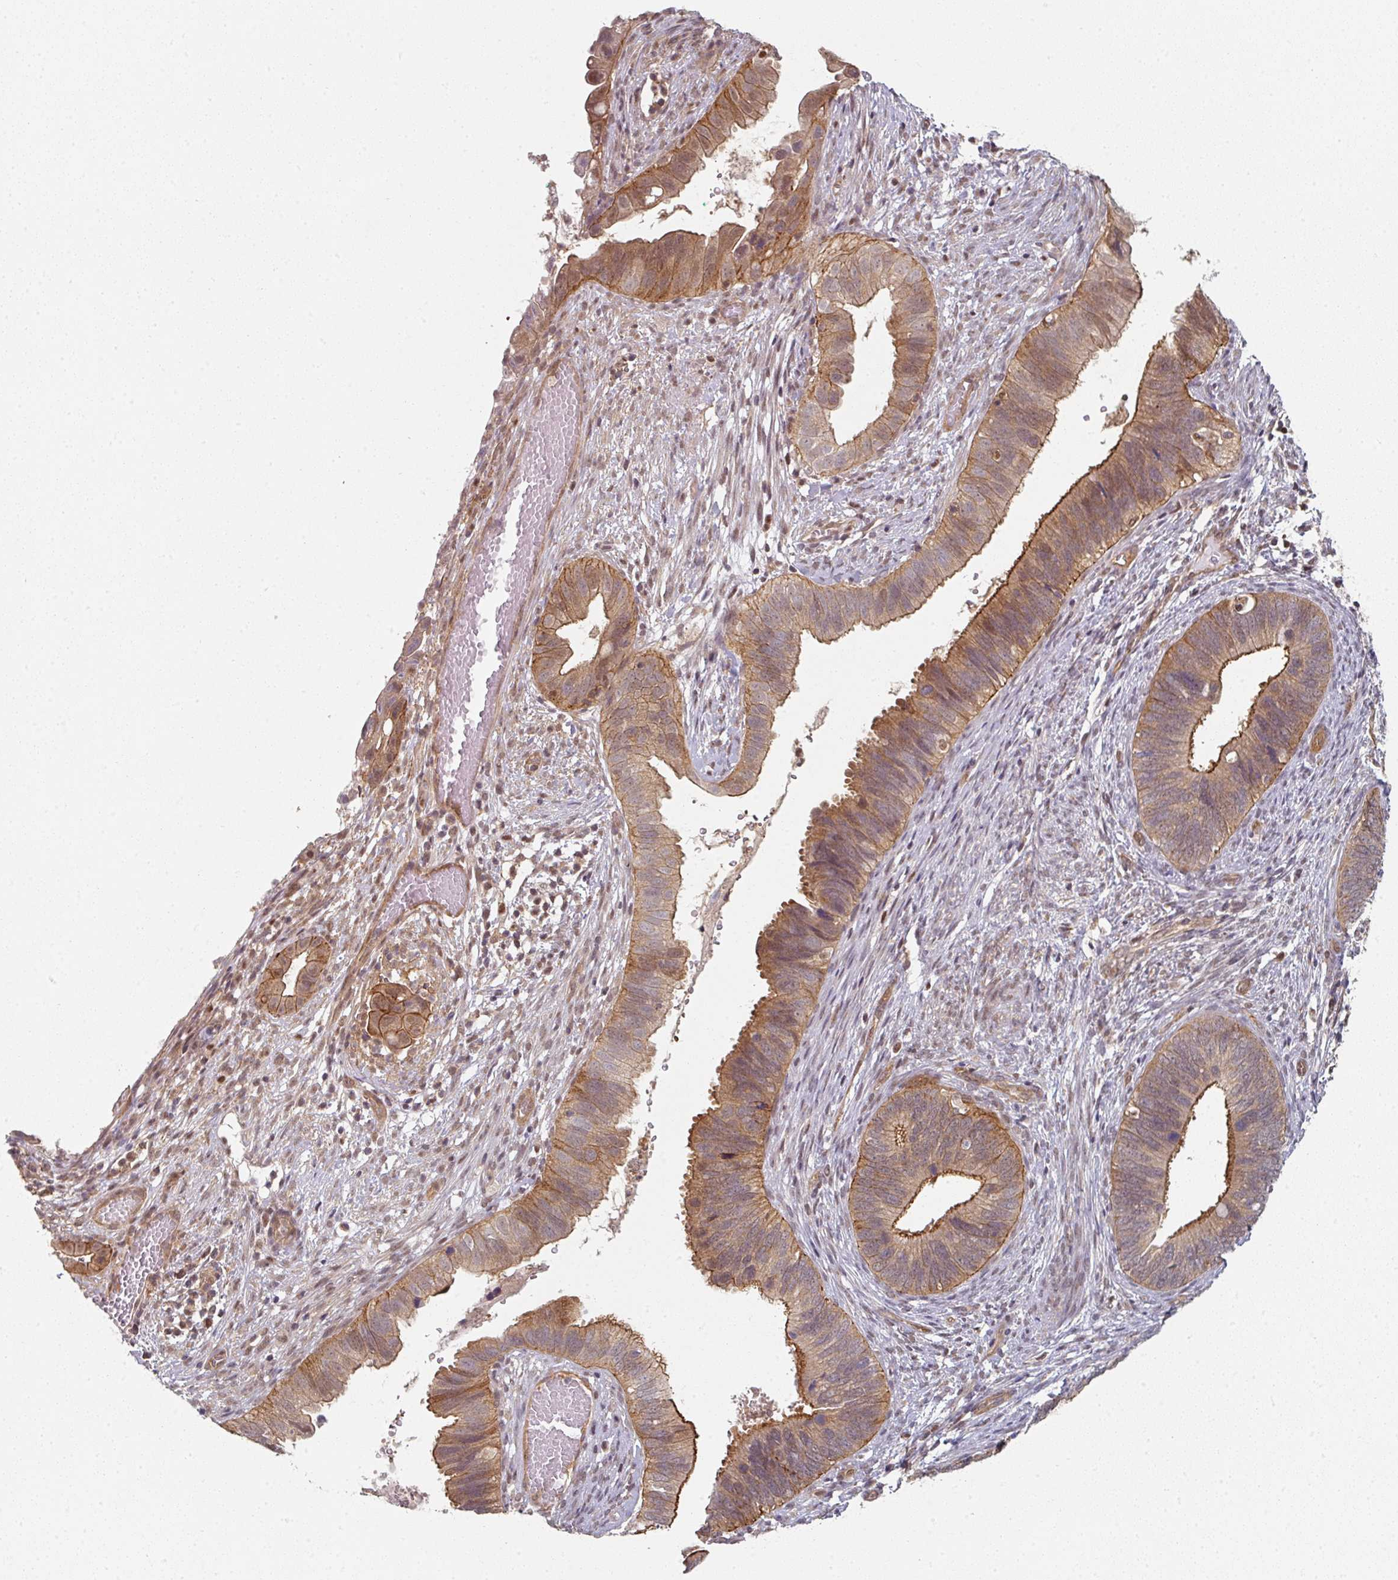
{"staining": {"intensity": "moderate", "quantity": ">75%", "location": "cytoplasmic/membranous"}, "tissue": "cervical cancer", "cell_type": "Tumor cells", "image_type": "cancer", "snomed": [{"axis": "morphology", "description": "Adenocarcinoma, NOS"}, {"axis": "topography", "description": "Cervix"}], "caption": "A histopathology image of adenocarcinoma (cervical) stained for a protein demonstrates moderate cytoplasmic/membranous brown staining in tumor cells.", "gene": "PSME3IP1", "patient": {"sex": "female", "age": 42}}